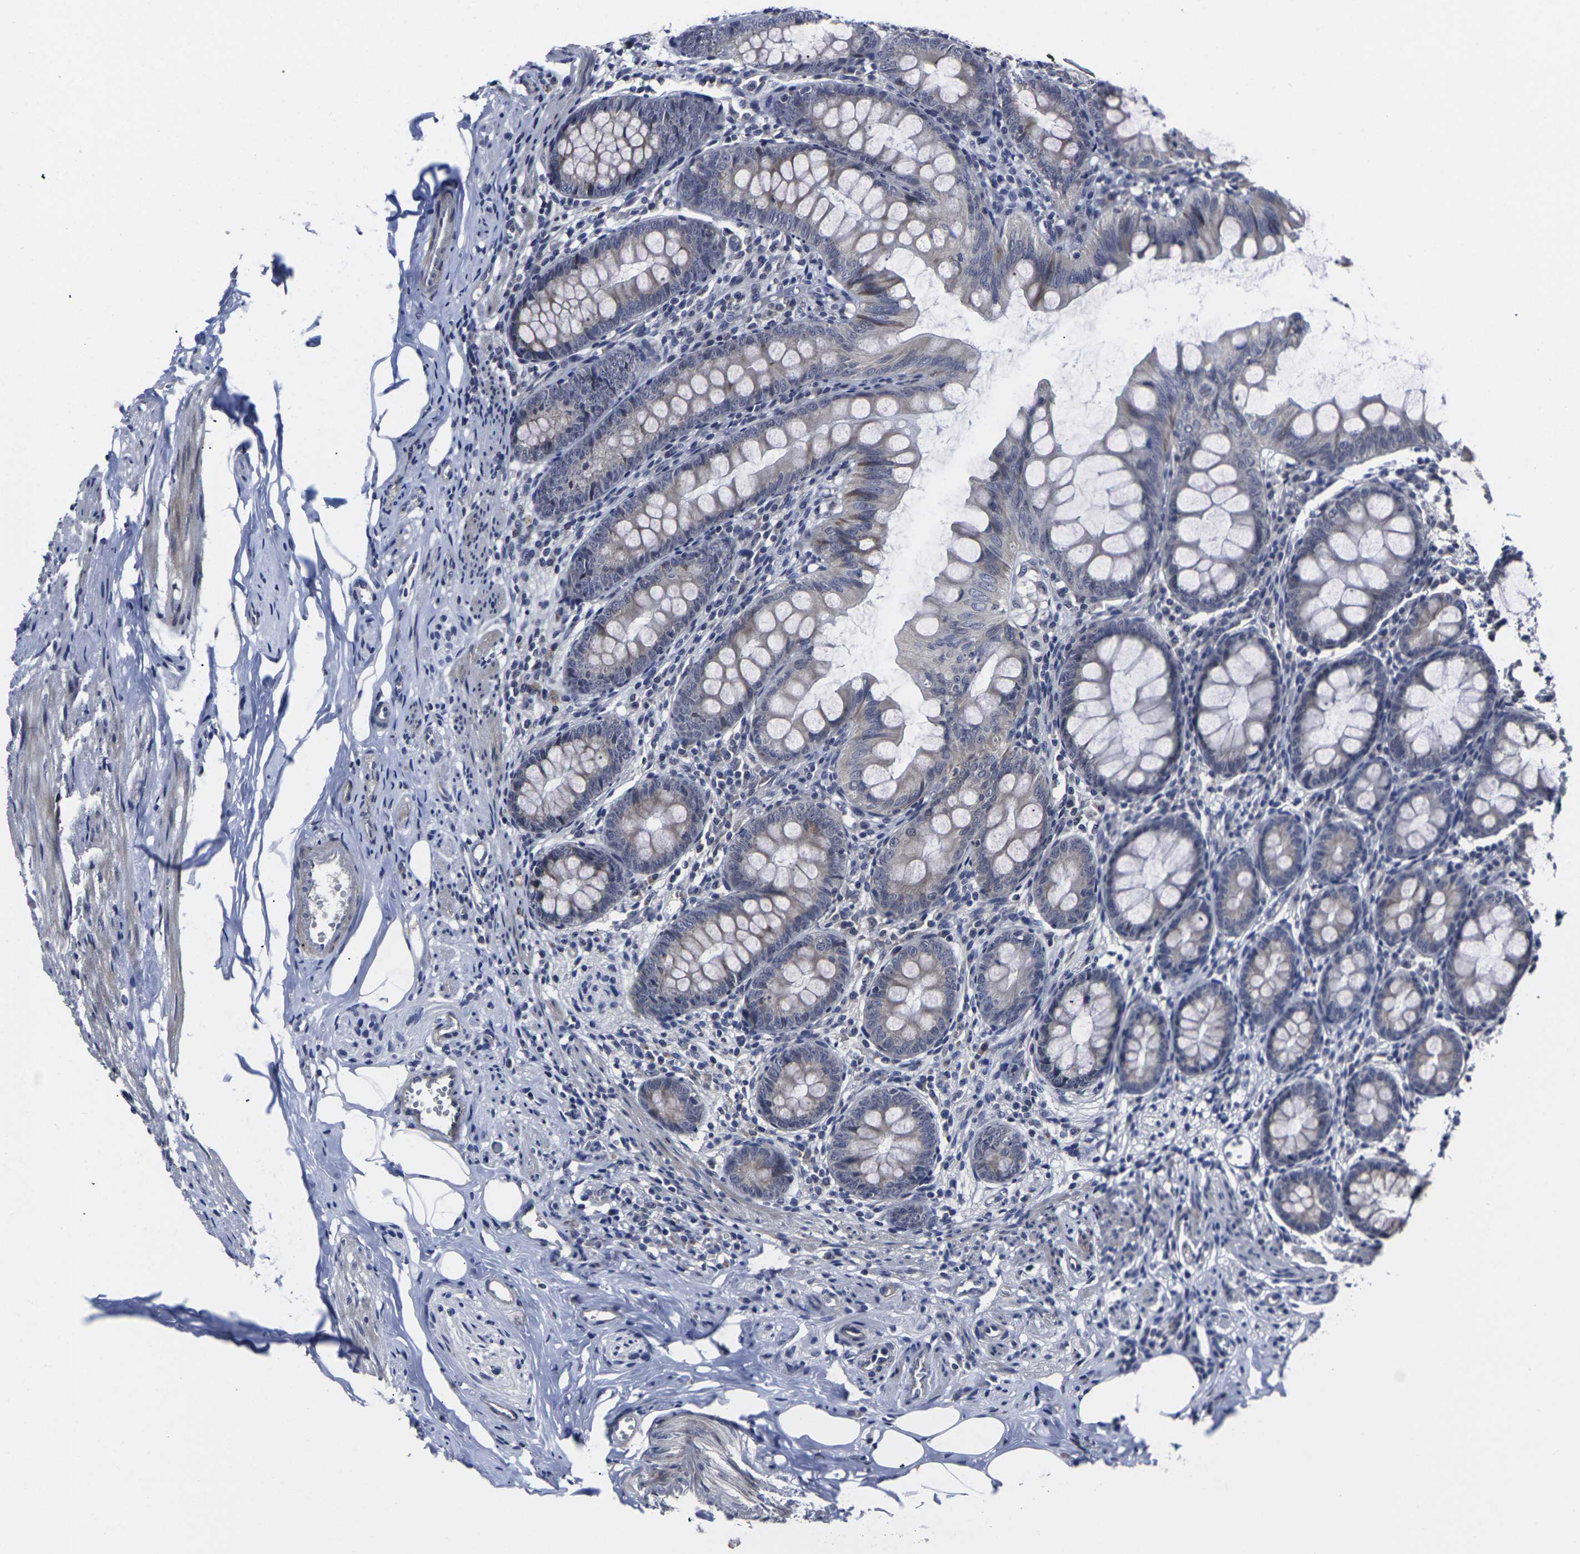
{"staining": {"intensity": "moderate", "quantity": "<25%", "location": "cytoplasmic/membranous"}, "tissue": "appendix", "cell_type": "Glandular cells", "image_type": "normal", "snomed": [{"axis": "morphology", "description": "Normal tissue, NOS"}, {"axis": "topography", "description": "Appendix"}], "caption": "An image of human appendix stained for a protein shows moderate cytoplasmic/membranous brown staining in glandular cells. The protein is stained brown, and the nuclei are stained in blue (DAB IHC with brightfield microscopy, high magnification).", "gene": "MSANTD4", "patient": {"sex": "female", "age": 77}}